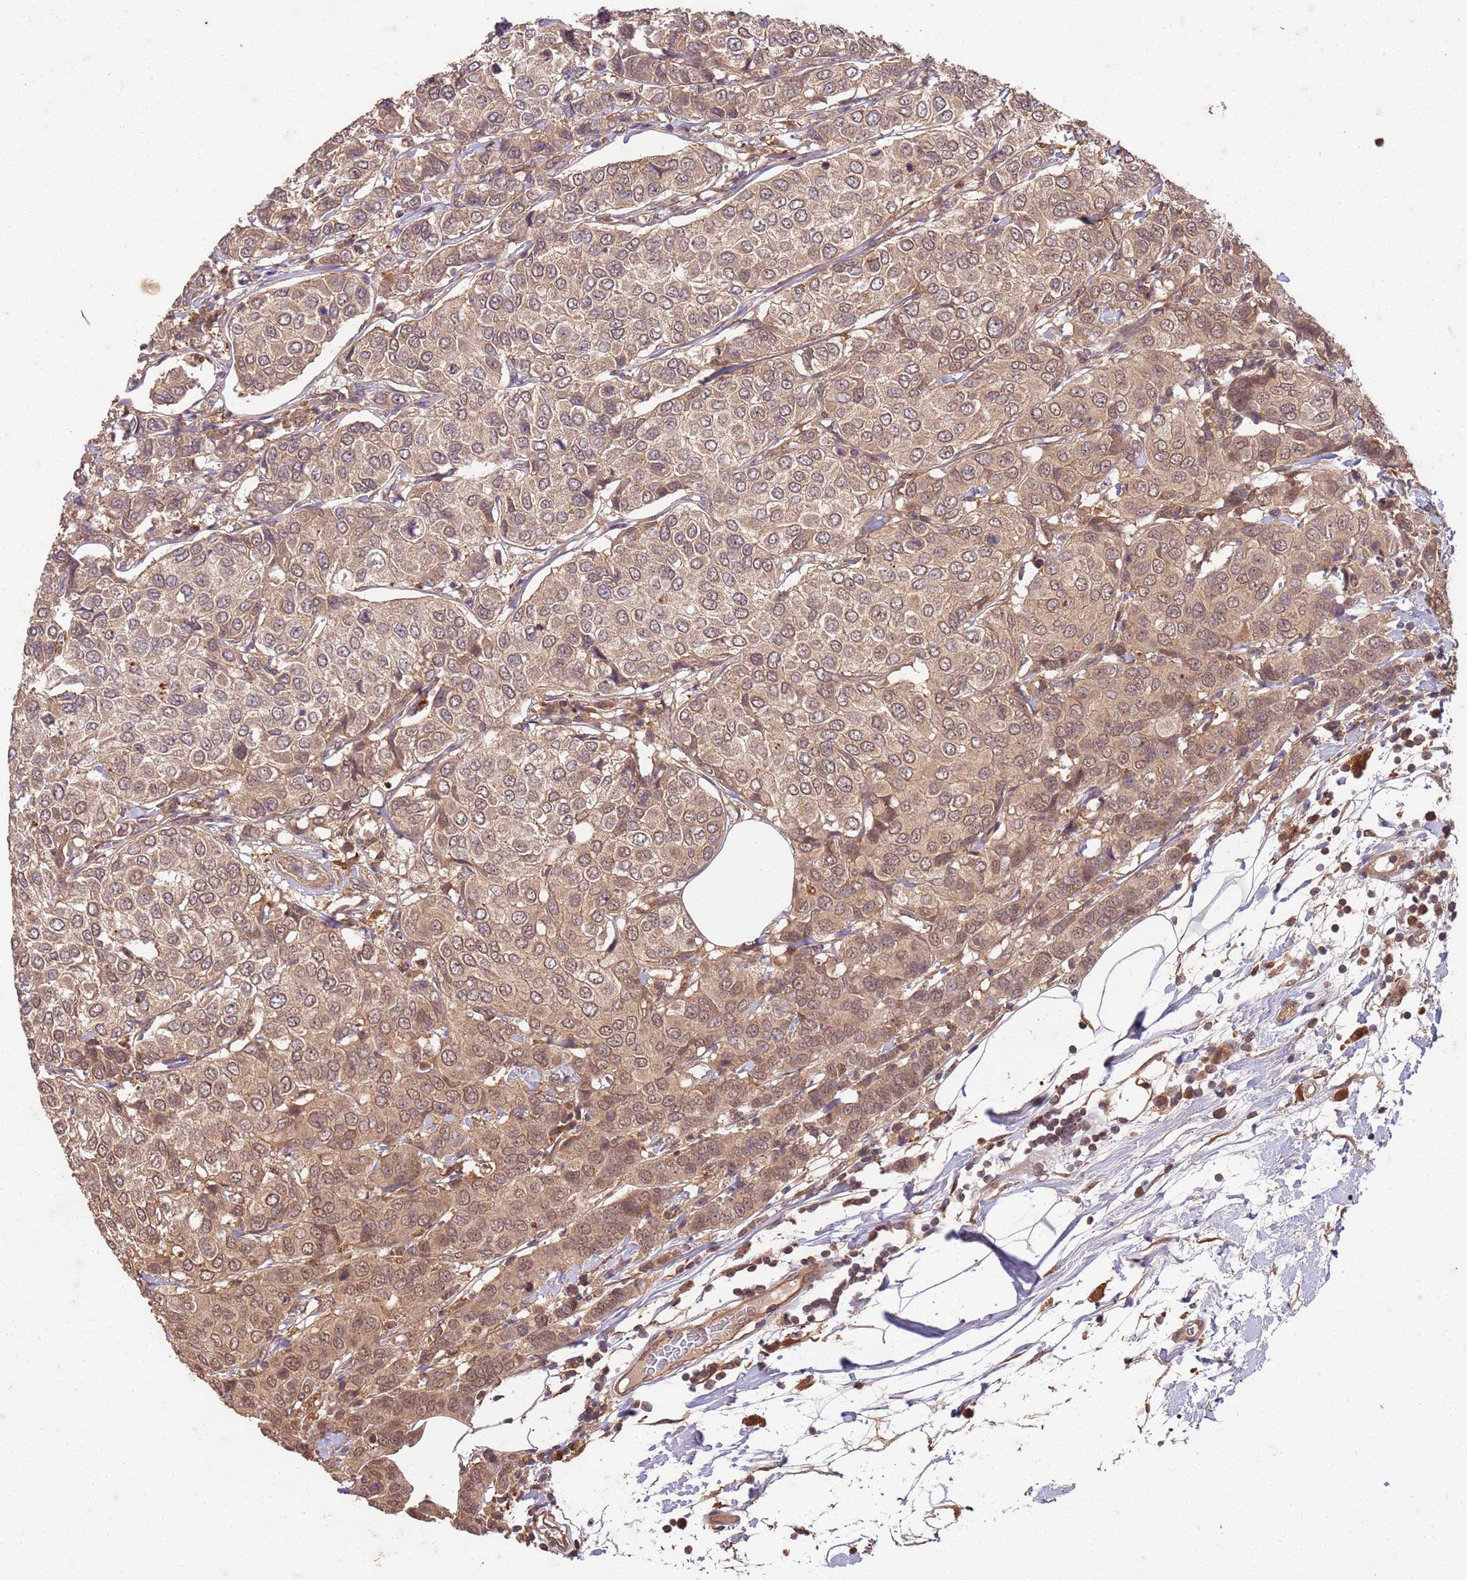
{"staining": {"intensity": "moderate", "quantity": "25%-75%", "location": "cytoplasmic/membranous,nuclear"}, "tissue": "breast cancer", "cell_type": "Tumor cells", "image_type": "cancer", "snomed": [{"axis": "morphology", "description": "Duct carcinoma"}, {"axis": "topography", "description": "Breast"}], "caption": "The histopathology image exhibits staining of breast cancer, revealing moderate cytoplasmic/membranous and nuclear protein expression (brown color) within tumor cells.", "gene": "UBE3A", "patient": {"sex": "female", "age": 55}}